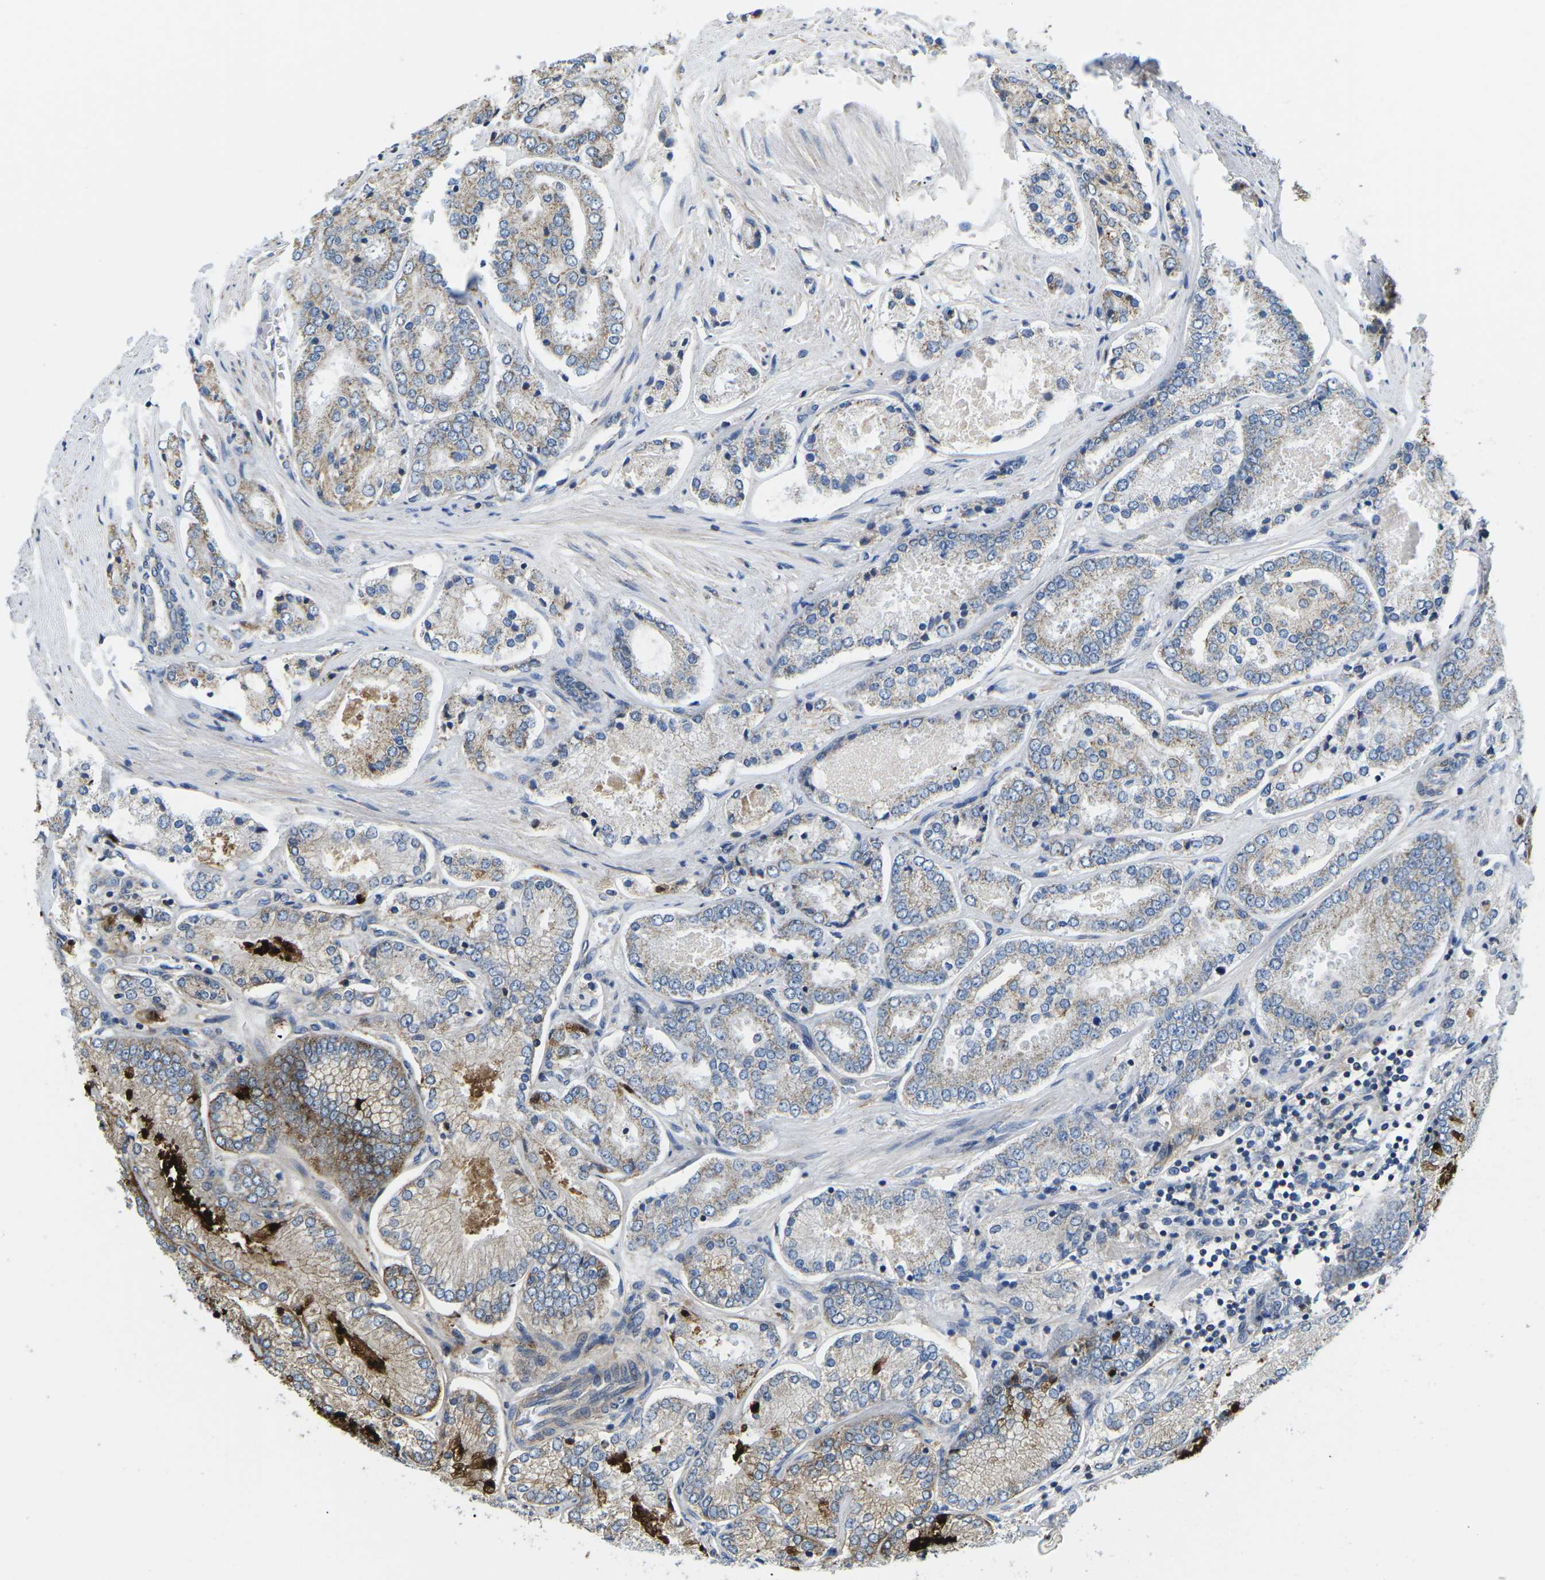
{"staining": {"intensity": "weak", "quantity": ">75%", "location": "cytoplasmic/membranous"}, "tissue": "prostate cancer", "cell_type": "Tumor cells", "image_type": "cancer", "snomed": [{"axis": "morphology", "description": "Adenocarcinoma, High grade"}, {"axis": "topography", "description": "Prostate"}], "caption": "A brown stain labels weak cytoplasmic/membranous expression of a protein in prostate cancer (high-grade adenocarcinoma) tumor cells.", "gene": "TMEFF2", "patient": {"sex": "male", "age": 65}}